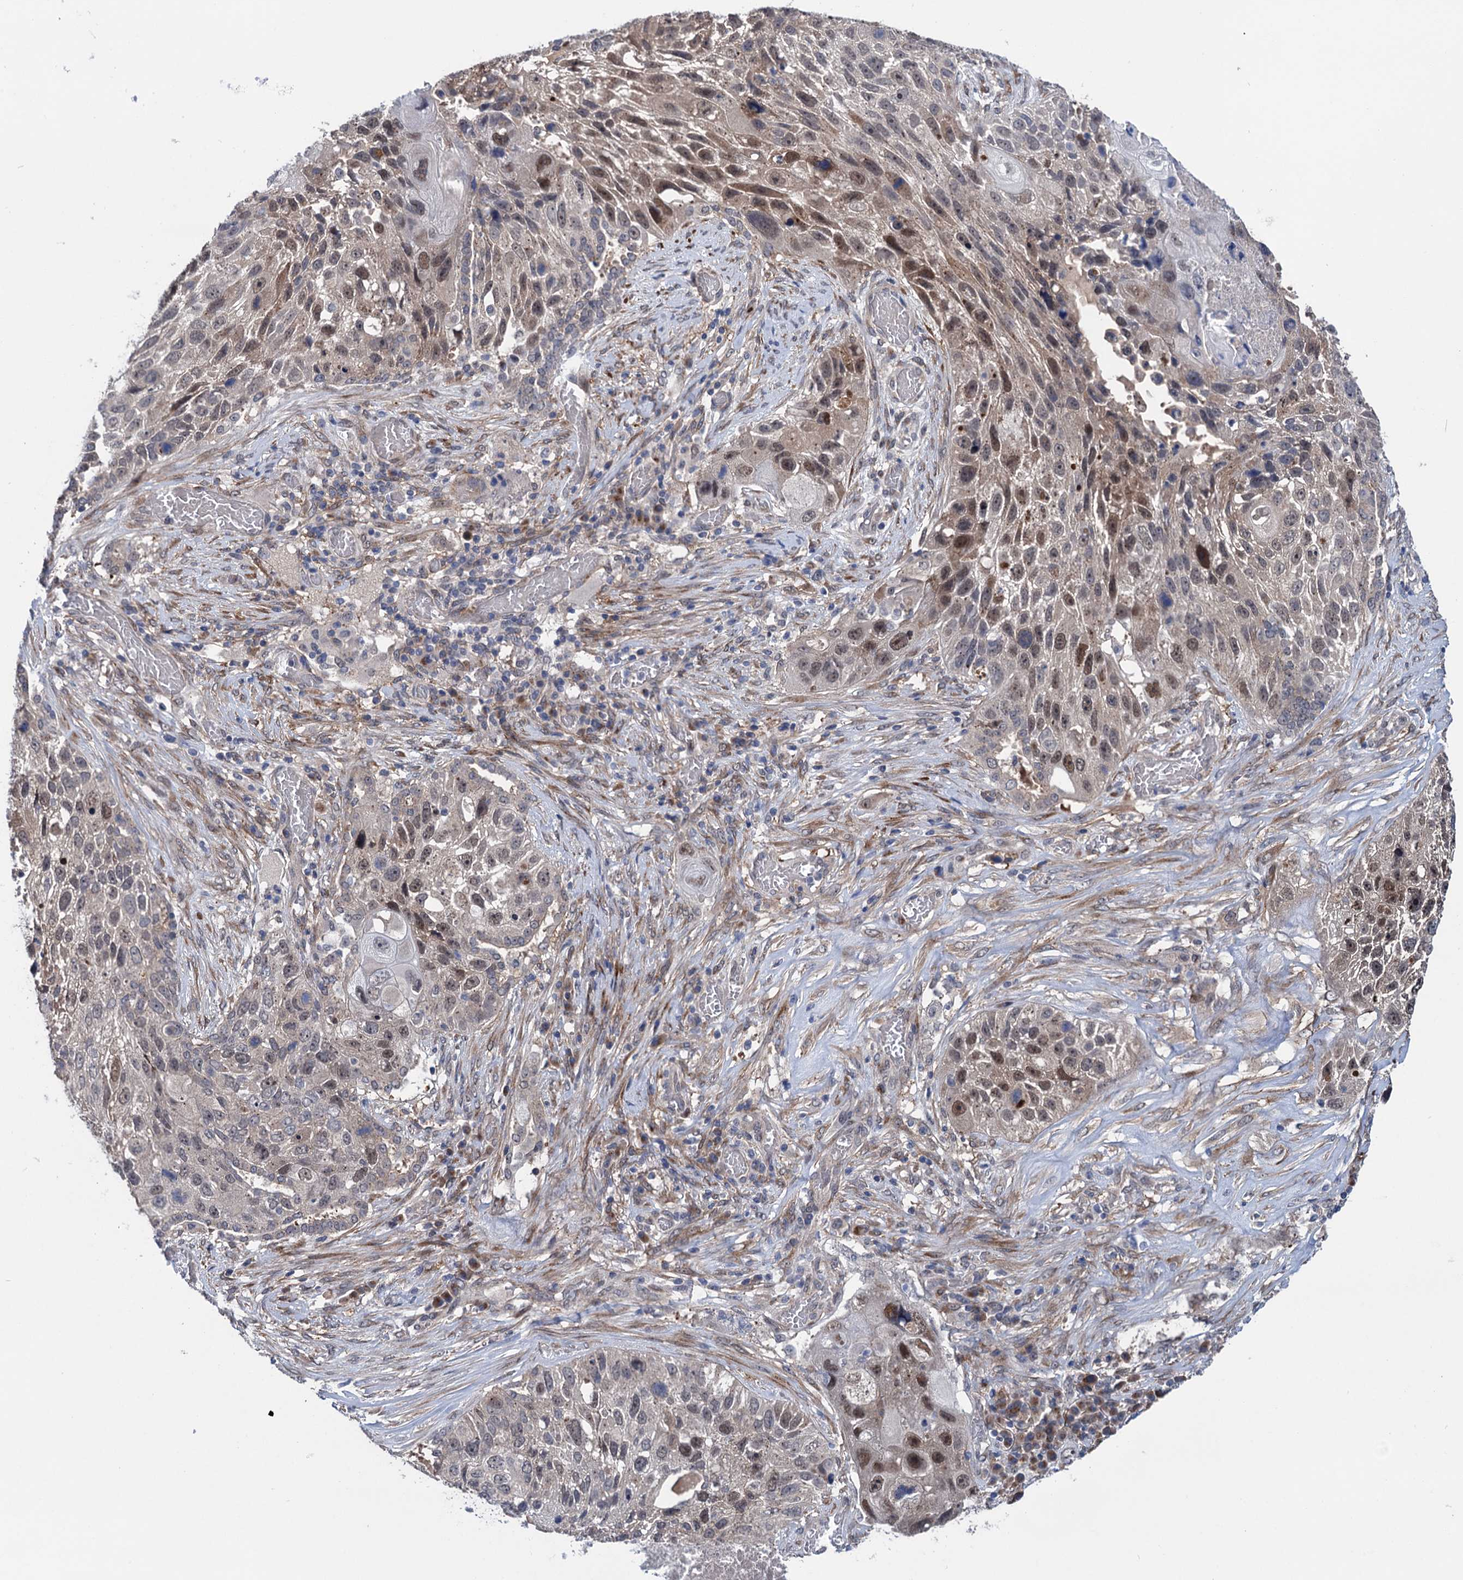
{"staining": {"intensity": "moderate", "quantity": "25%-75%", "location": "nuclear"}, "tissue": "lung cancer", "cell_type": "Tumor cells", "image_type": "cancer", "snomed": [{"axis": "morphology", "description": "Squamous cell carcinoma, NOS"}, {"axis": "topography", "description": "Lung"}], "caption": "IHC of human lung squamous cell carcinoma displays medium levels of moderate nuclear staining in approximately 25%-75% of tumor cells. (DAB (3,3'-diaminobenzidine) IHC with brightfield microscopy, high magnification).", "gene": "EYA4", "patient": {"sex": "male", "age": 61}}